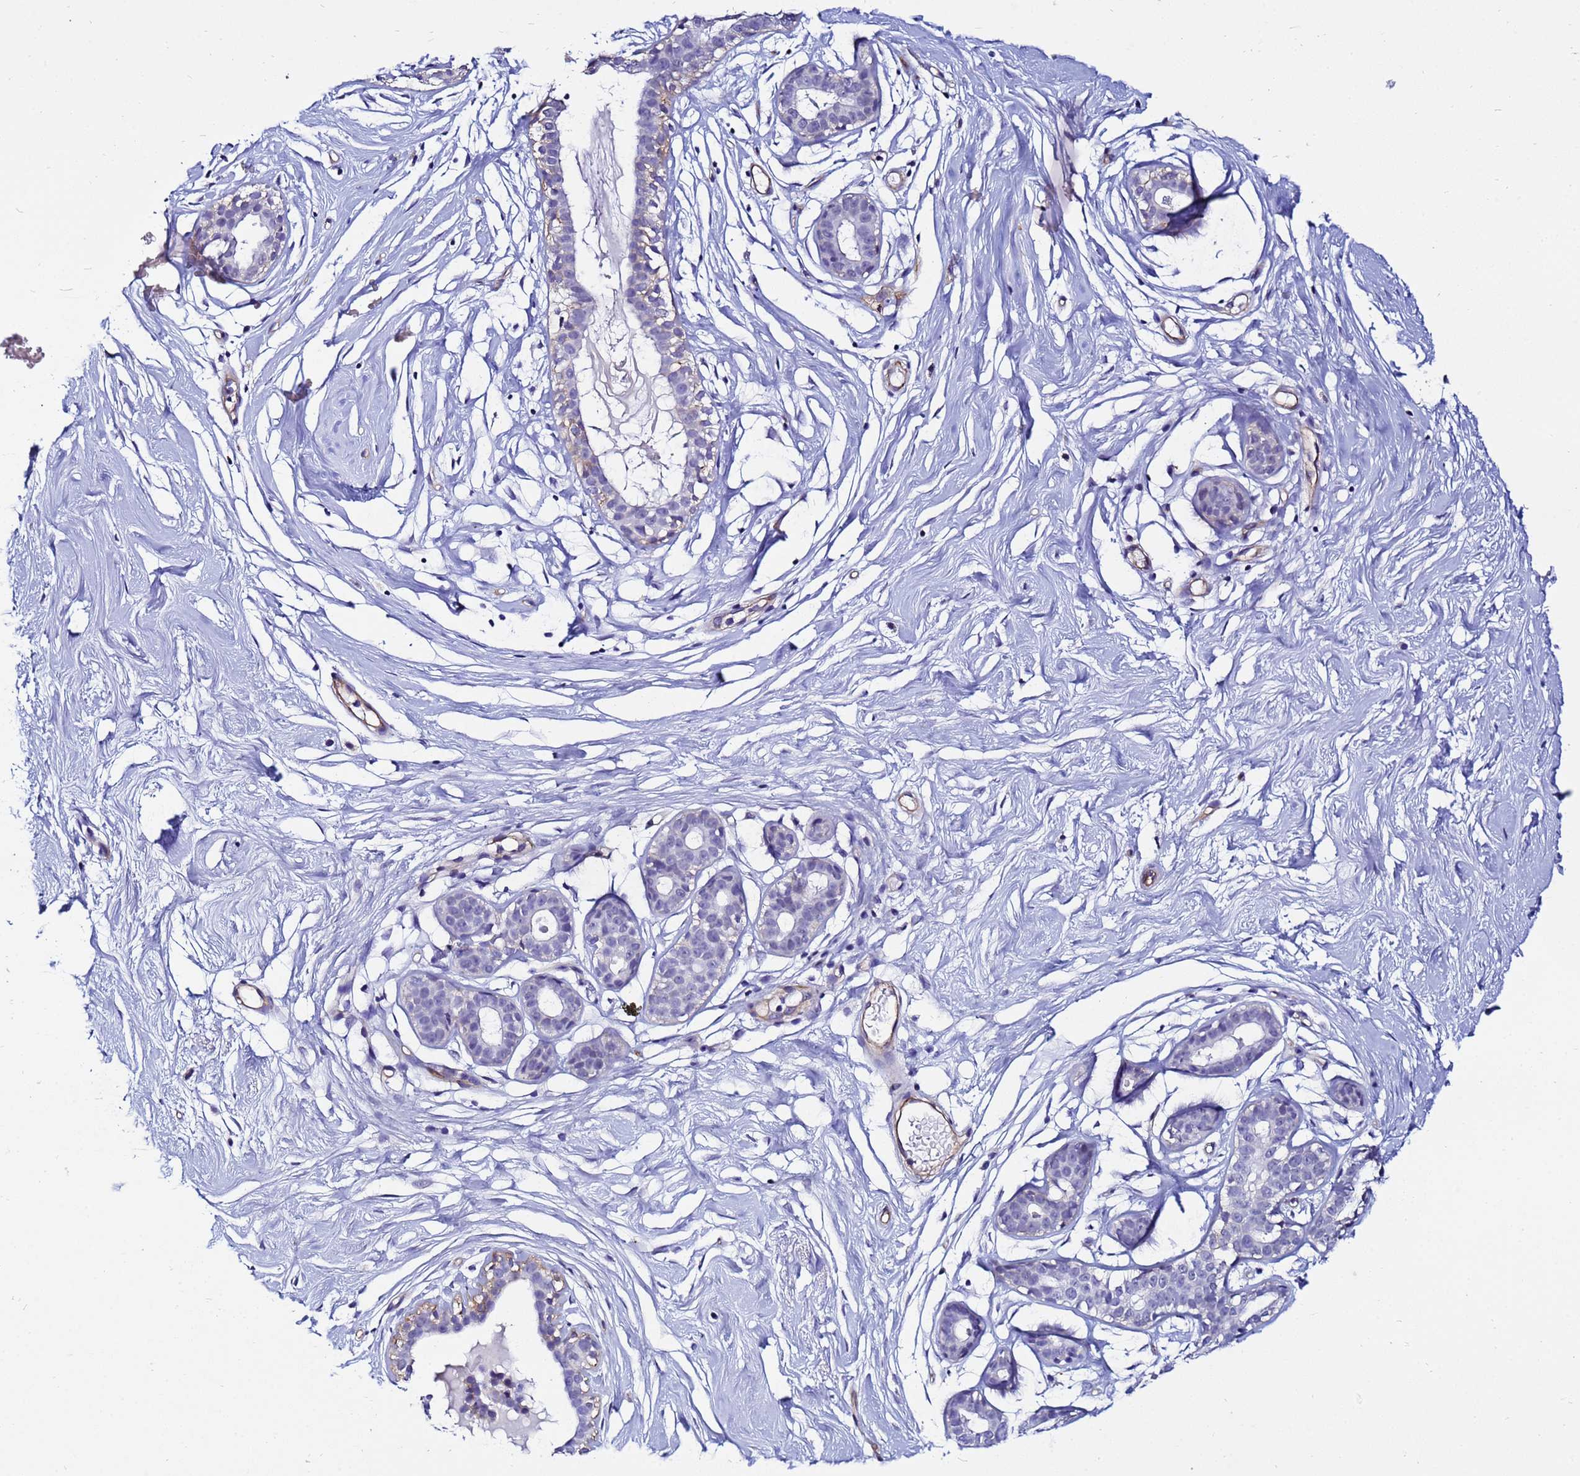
{"staining": {"intensity": "negative", "quantity": "none", "location": "none"}, "tissue": "breast", "cell_type": "Adipocytes", "image_type": "normal", "snomed": [{"axis": "morphology", "description": "Normal tissue, NOS"}, {"axis": "morphology", "description": "Adenoma, NOS"}, {"axis": "topography", "description": "Breast"}], "caption": "Immunohistochemistry of normal breast reveals no expression in adipocytes.", "gene": "DEFB104A", "patient": {"sex": "female", "age": 23}}